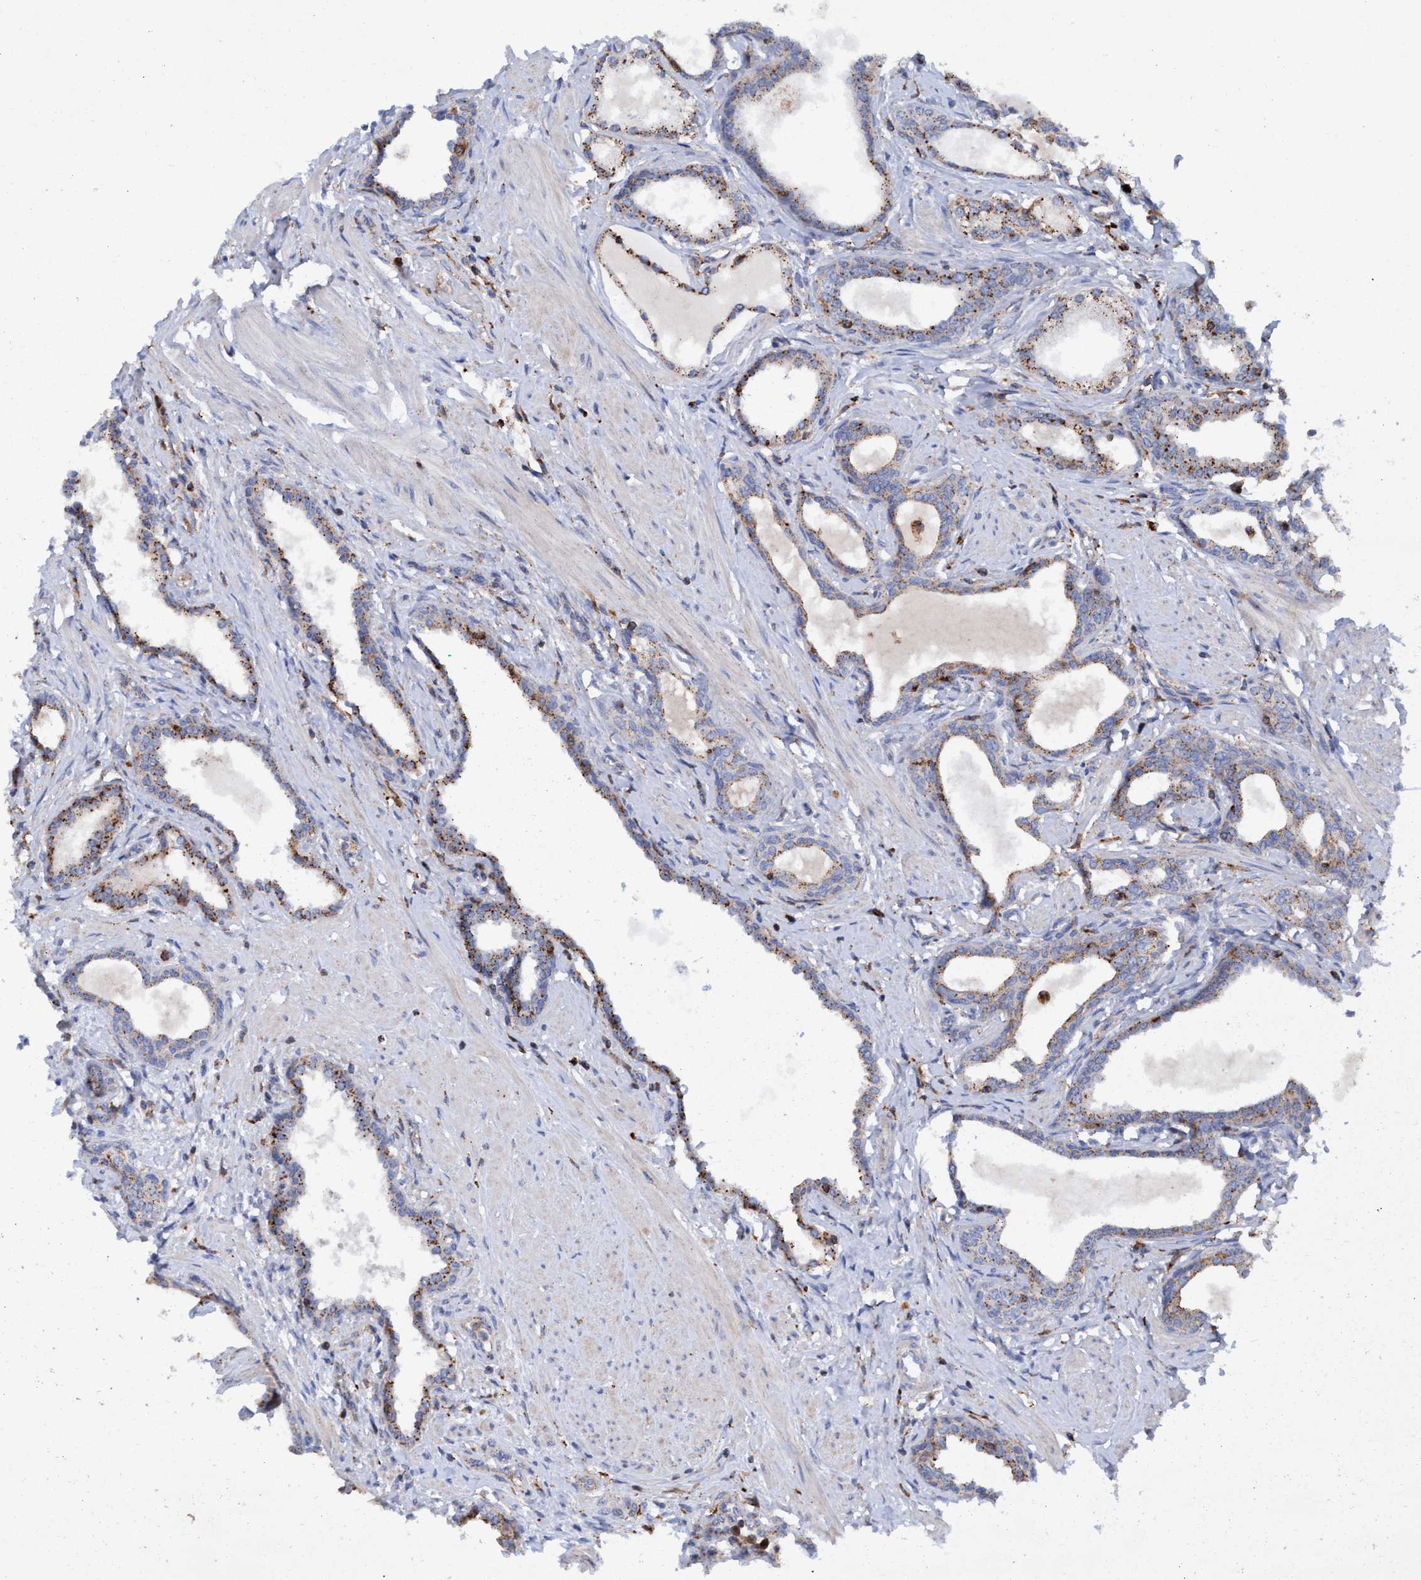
{"staining": {"intensity": "moderate", "quantity": ">75%", "location": "cytoplasmic/membranous"}, "tissue": "prostate cancer", "cell_type": "Tumor cells", "image_type": "cancer", "snomed": [{"axis": "morphology", "description": "Adenocarcinoma, High grade"}, {"axis": "topography", "description": "Prostate"}], "caption": "An immunohistochemistry histopathology image of tumor tissue is shown. Protein staining in brown shows moderate cytoplasmic/membranous positivity in prostate cancer (adenocarcinoma (high-grade)) within tumor cells.", "gene": "TRIM65", "patient": {"sex": "male", "age": 52}}